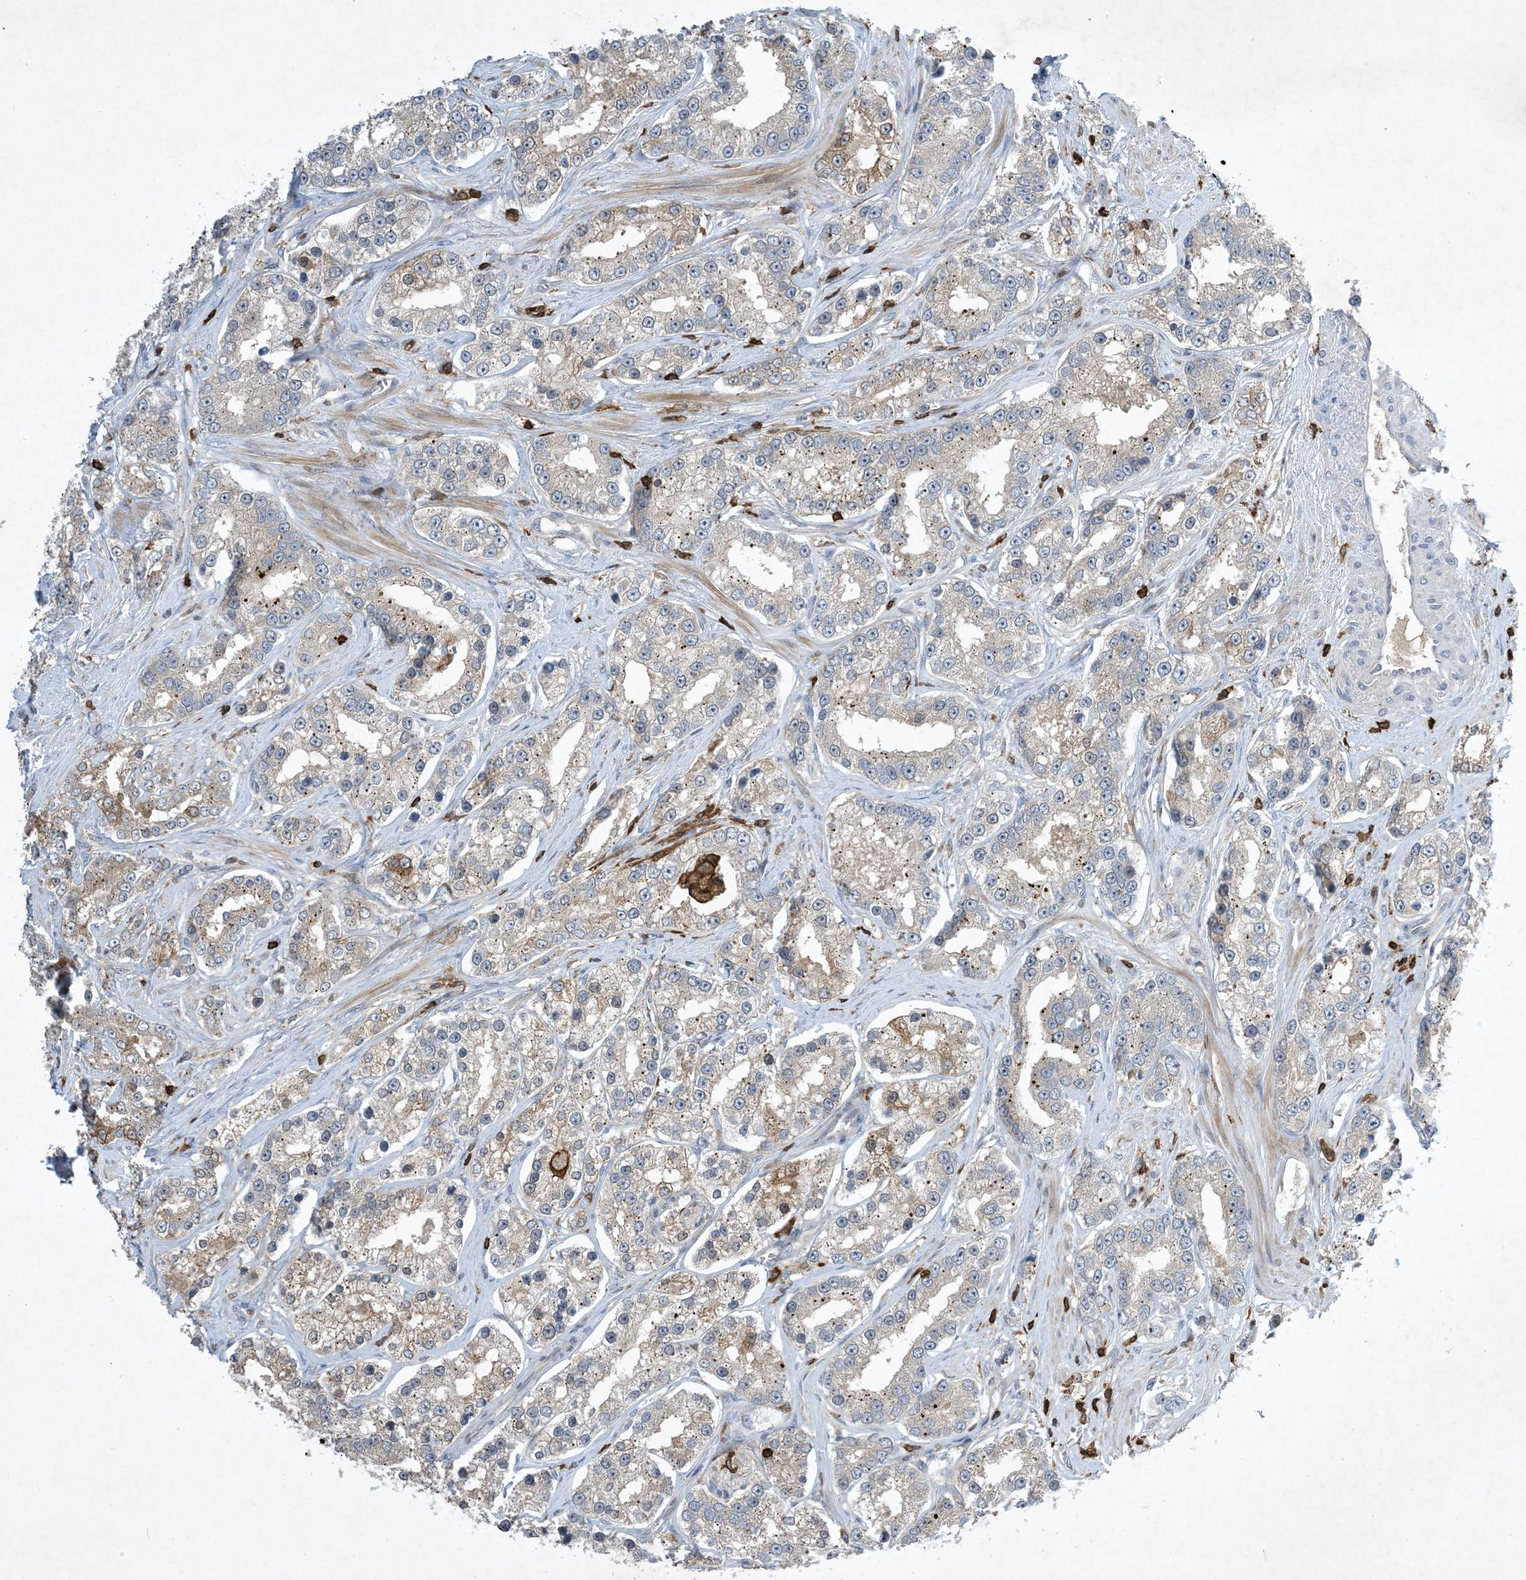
{"staining": {"intensity": "weak", "quantity": "25%-75%", "location": "cytoplasmic/membranous"}, "tissue": "prostate cancer", "cell_type": "Tumor cells", "image_type": "cancer", "snomed": [{"axis": "morphology", "description": "Normal tissue, NOS"}, {"axis": "morphology", "description": "Adenocarcinoma, High grade"}, {"axis": "topography", "description": "Prostate"}], "caption": "The immunohistochemical stain highlights weak cytoplasmic/membranous staining in tumor cells of prostate adenocarcinoma (high-grade) tissue.", "gene": "AK9", "patient": {"sex": "male", "age": 83}}